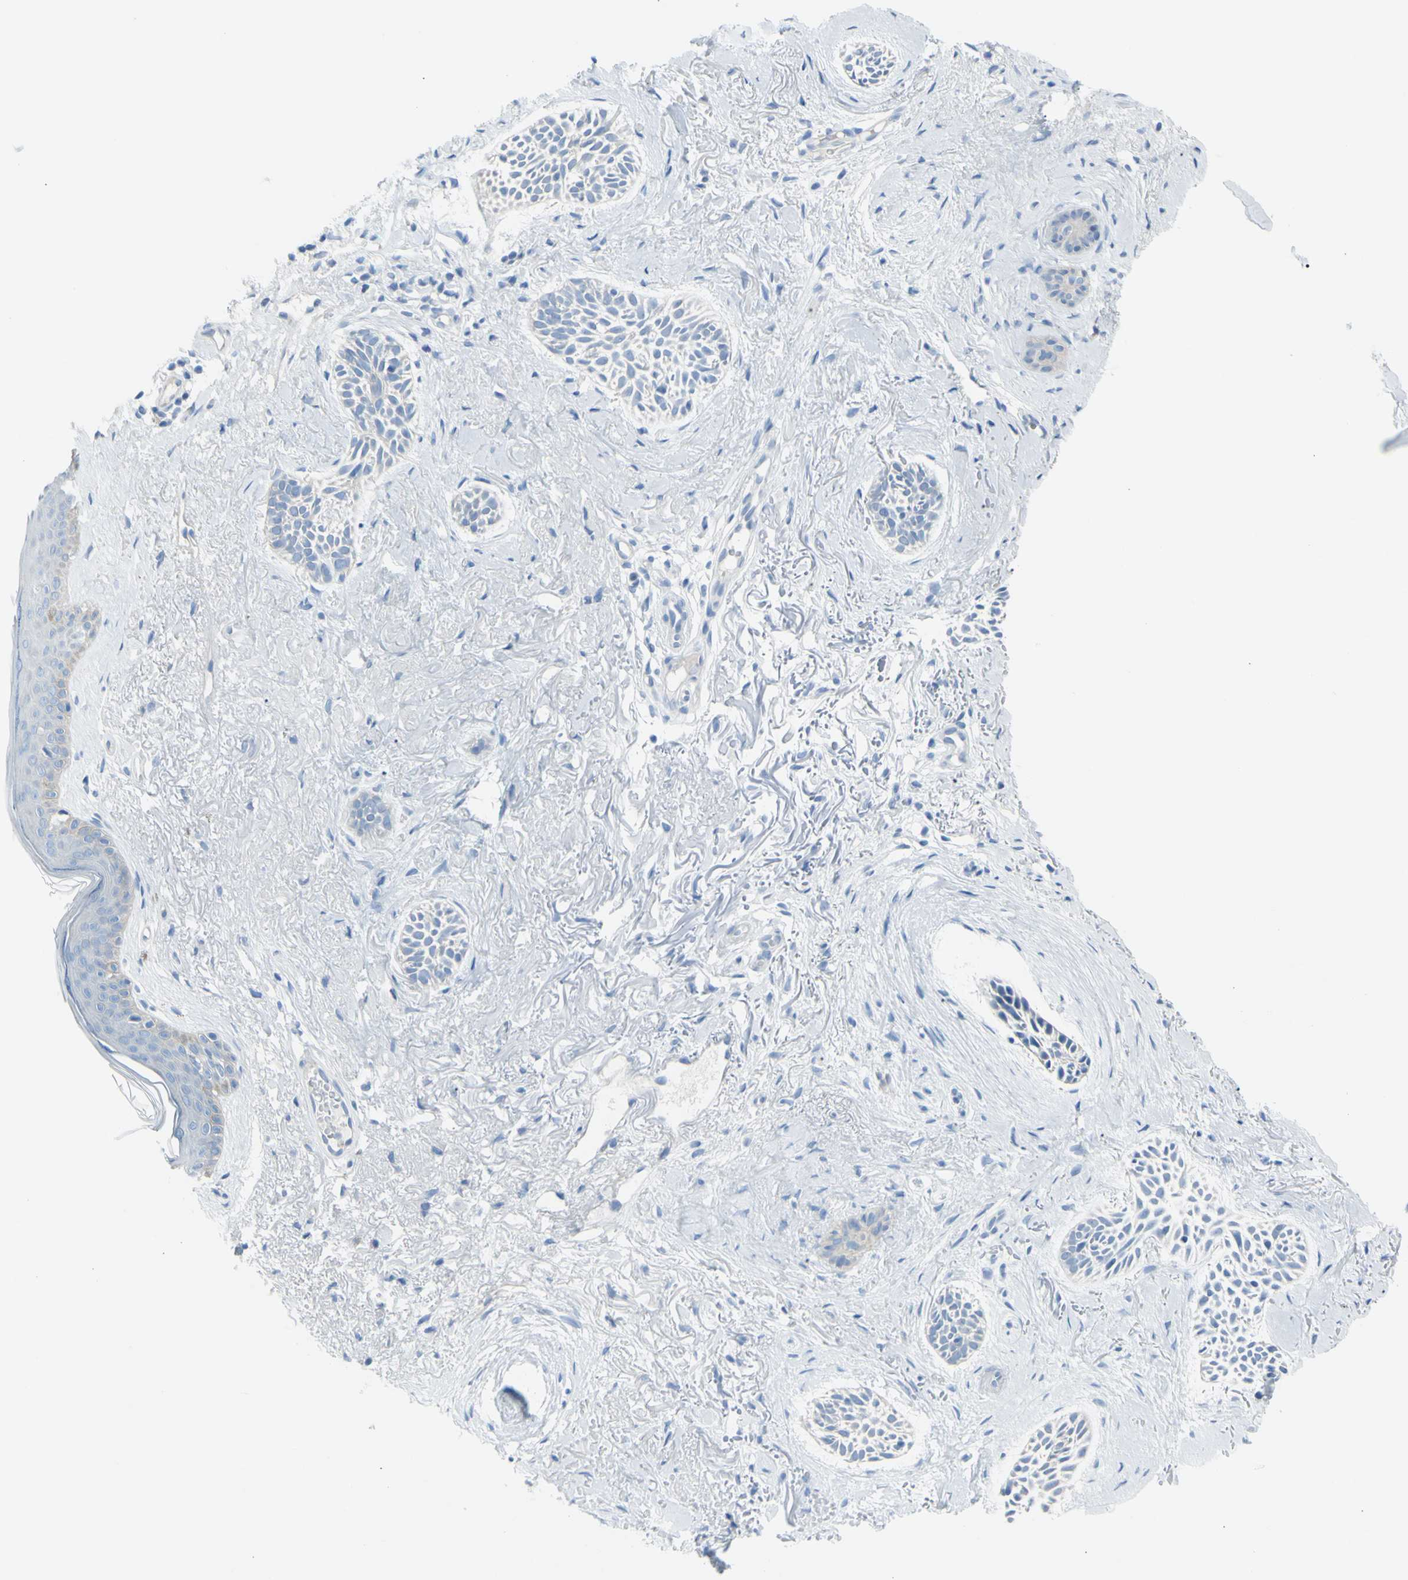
{"staining": {"intensity": "negative", "quantity": "none", "location": "none"}, "tissue": "skin cancer", "cell_type": "Tumor cells", "image_type": "cancer", "snomed": [{"axis": "morphology", "description": "Normal tissue, NOS"}, {"axis": "morphology", "description": "Basal cell carcinoma"}, {"axis": "topography", "description": "Skin"}], "caption": "This is an immunohistochemistry histopathology image of human skin cancer (basal cell carcinoma). There is no expression in tumor cells.", "gene": "TFPI2", "patient": {"sex": "female", "age": 84}}